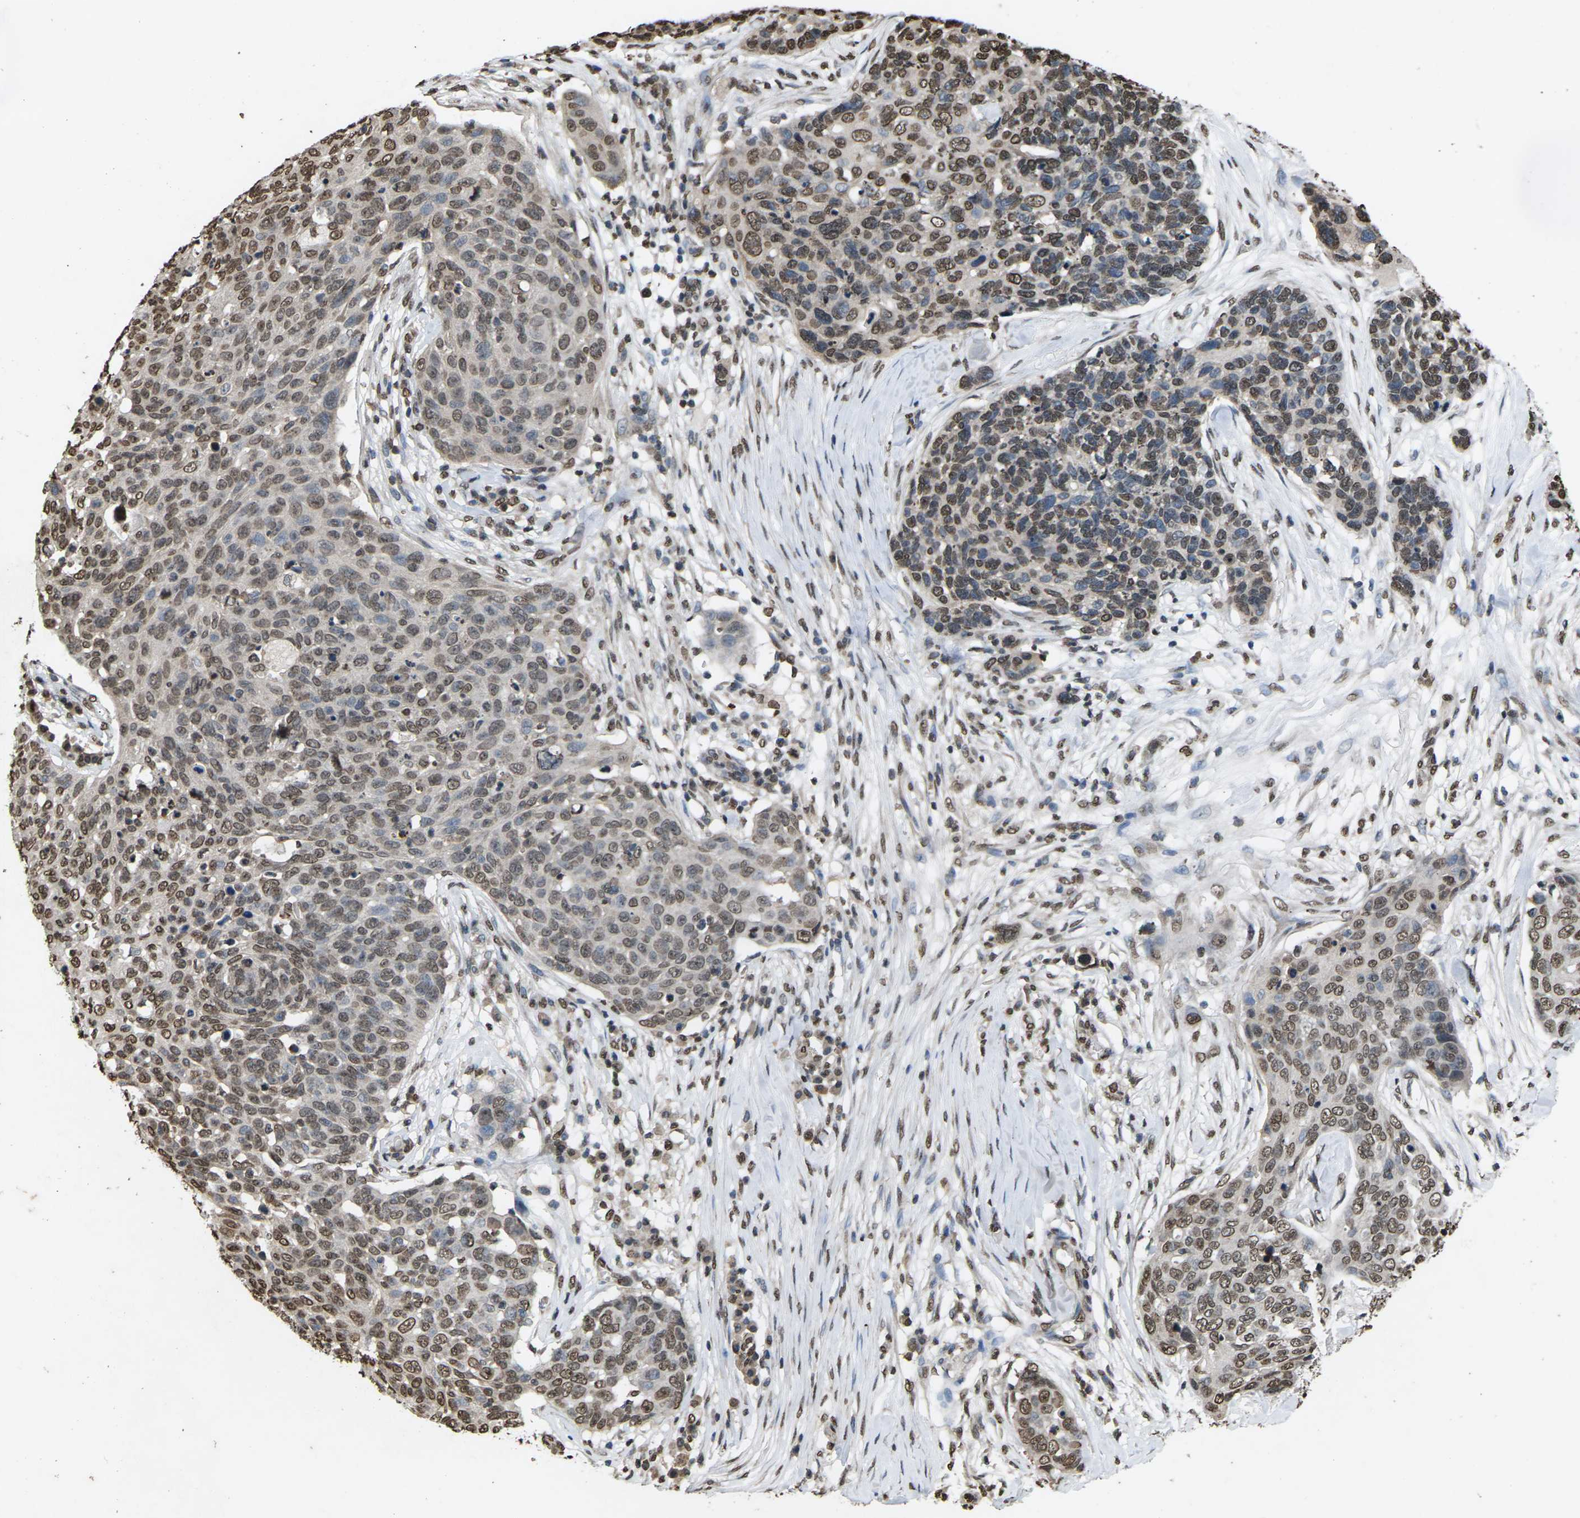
{"staining": {"intensity": "moderate", "quantity": ">75%", "location": "nuclear"}, "tissue": "skin cancer", "cell_type": "Tumor cells", "image_type": "cancer", "snomed": [{"axis": "morphology", "description": "Squamous cell carcinoma in situ, NOS"}, {"axis": "morphology", "description": "Squamous cell carcinoma, NOS"}, {"axis": "topography", "description": "Skin"}], "caption": "Immunohistochemistry (IHC) photomicrograph of neoplastic tissue: human skin cancer (squamous cell carcinoma) stained using immunohistochemistry demonstrates medium levels of moderate protein expression localized specifically in the nuclear of tumor cells, appearing as a nuclear brown color.", "gene": "EMSY", "patient": {"sex": "male", "age": 93}}